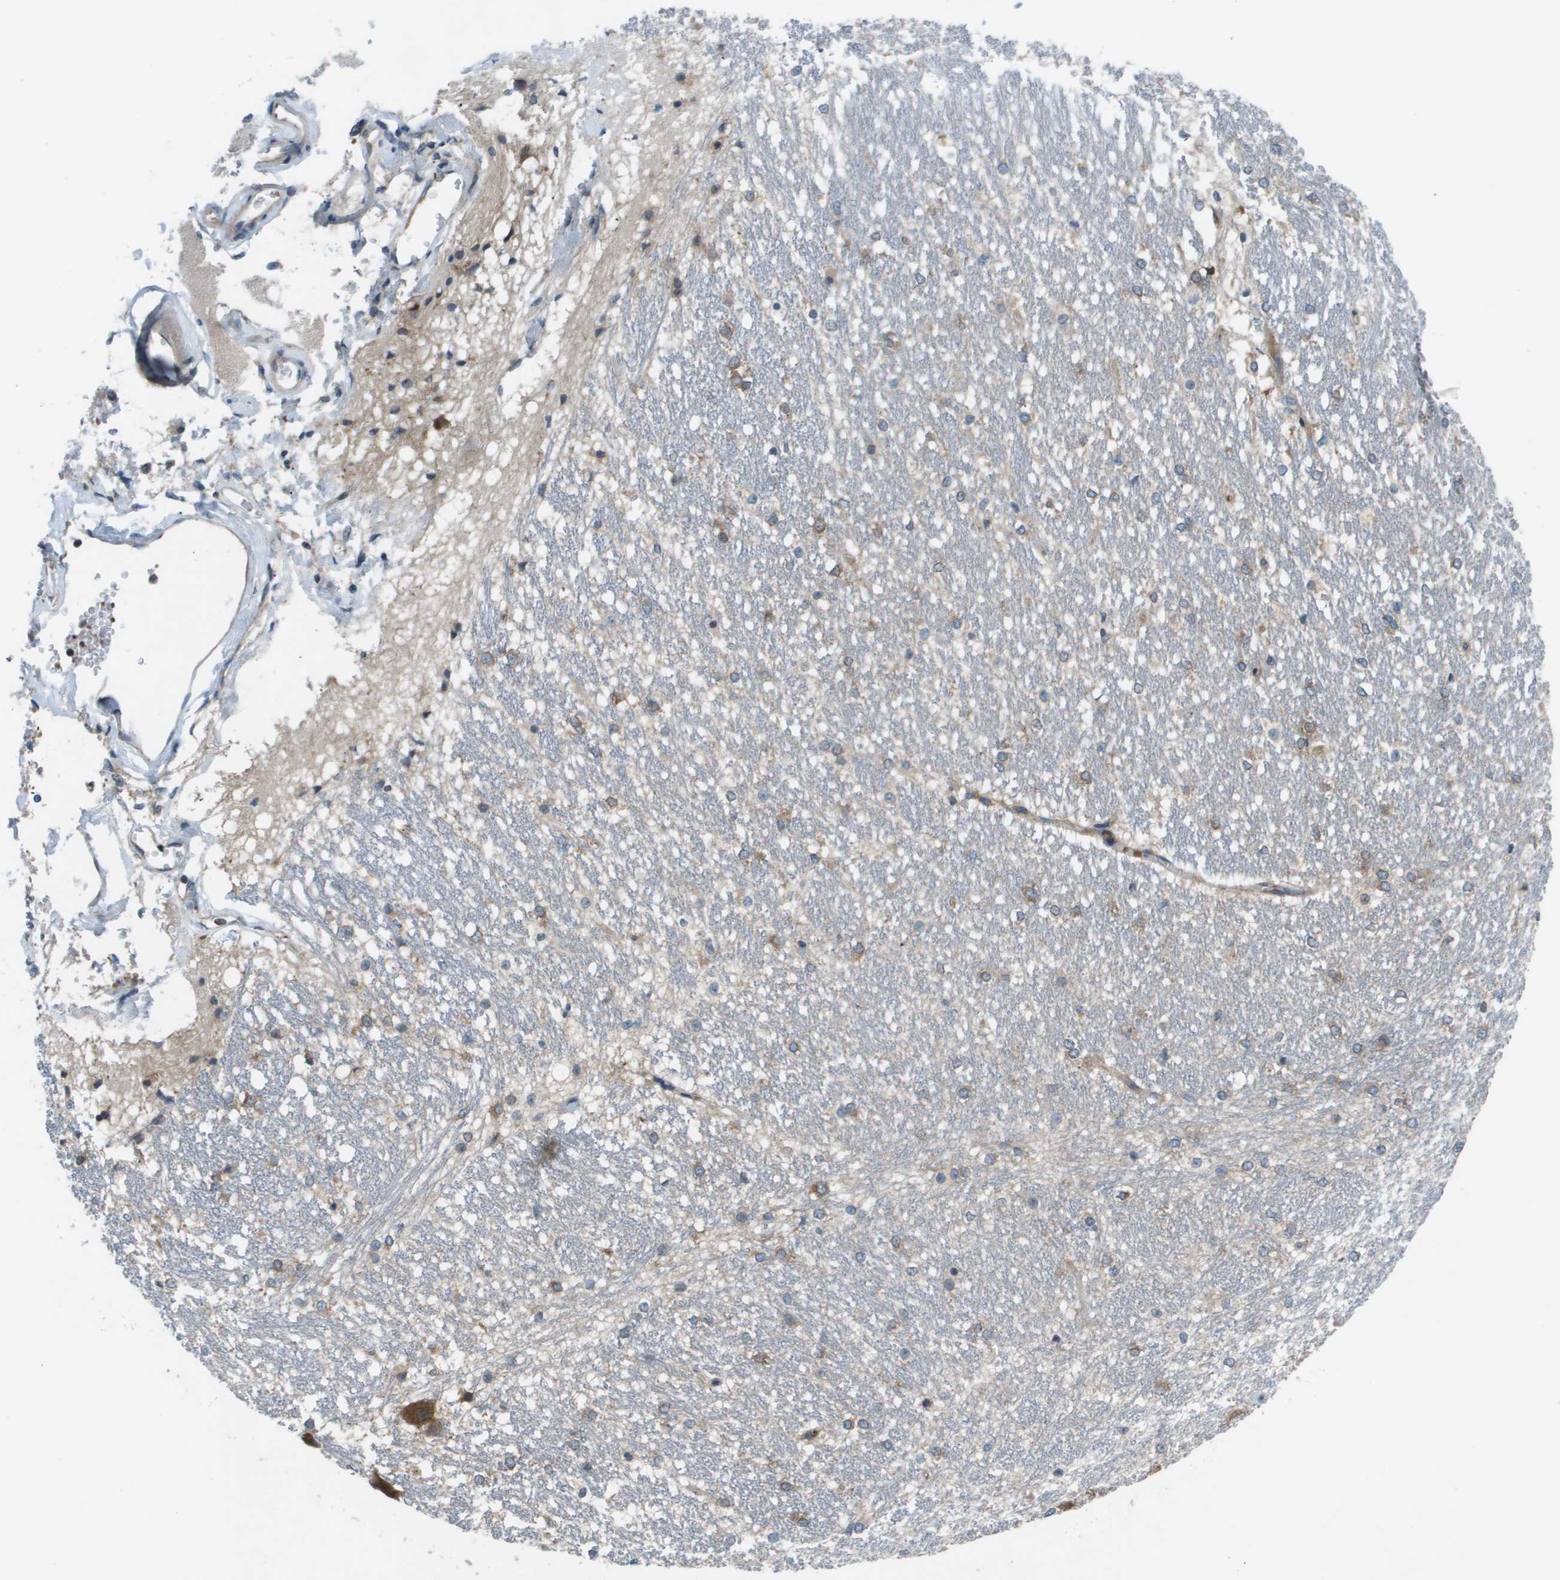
{"staining": {"intensity": "moderate", "quantity": "25%-75%", "location": "cytoplasmic/membranous"}, "tissue": "hippocampus", "cell_type": "Glial cells", "image_type": "normal", "snomed": [{"axis": "morphology", "description": "Normal tissue, NOS"}, {"axis": "topography", "description": "Hippocampus"}], "caption": "Moderate cytoplasmic/membranous protein staining is identified in approximately 25%-75% of glial cells in hippocampus. Immunohistochemistry stains the protein in brown and the nuclei are stained blue.", "gene": "EIF3B", "patient": {"sex": "female", "age": 19}}